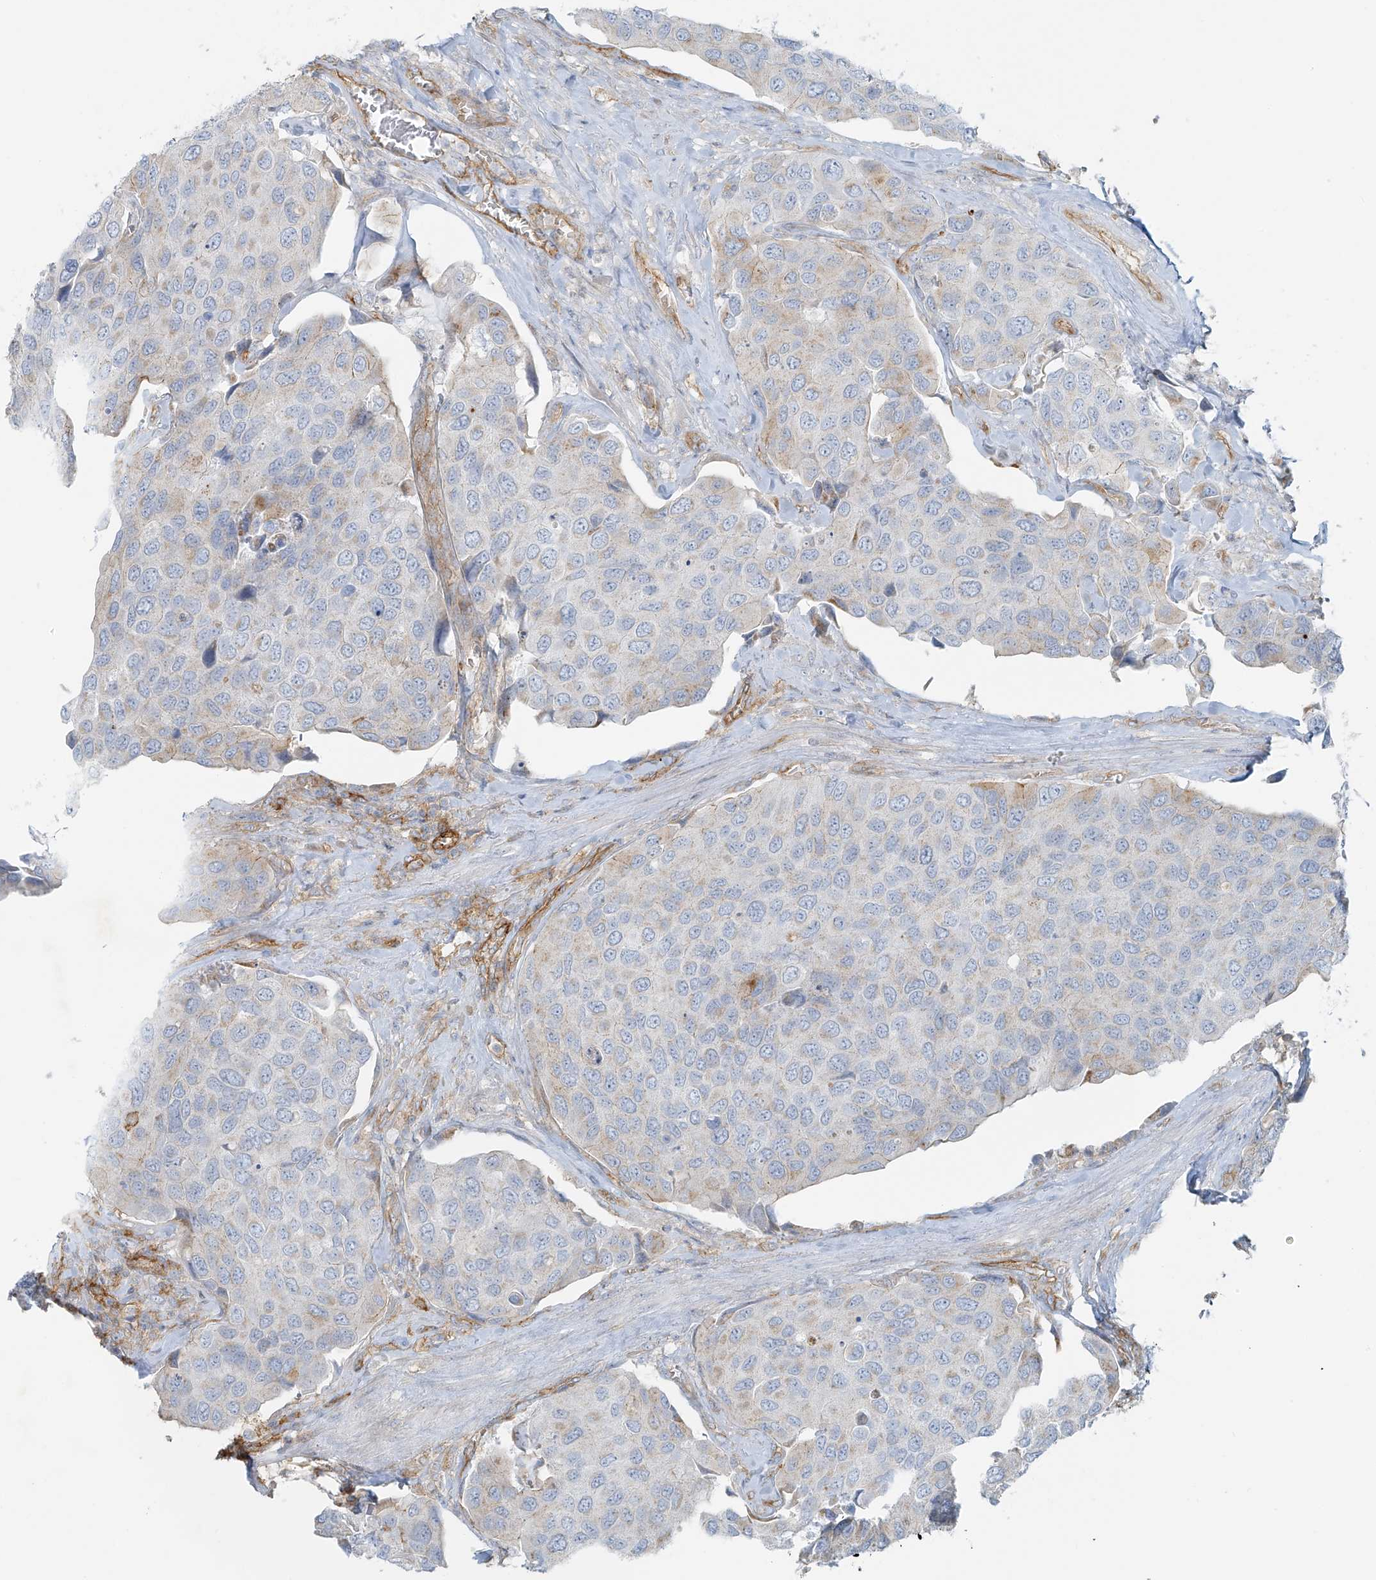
{"staining": {"intensity": "negative", "quantity": "none", "location": "none"}, "tissue": "urothelial cancer", "cell_type": "Tumor cells", "image_type": "cancer", "snomed": [{"axis": "morphology", "description": "Urothelial carcinoma, High grade"}, {"axis": "topography", "description": "Urinary bladder"}], "caption": "Tumor cells are negative for protein expression in human urothelial cancer. The staining was performed using DAB to visualize the protein expression in brown, while the nuclei were stained in blue with hematoxylin (Magnification: 20x).", "gene": "VAMP5", "patient": {"sex": "male", "age": 74}}